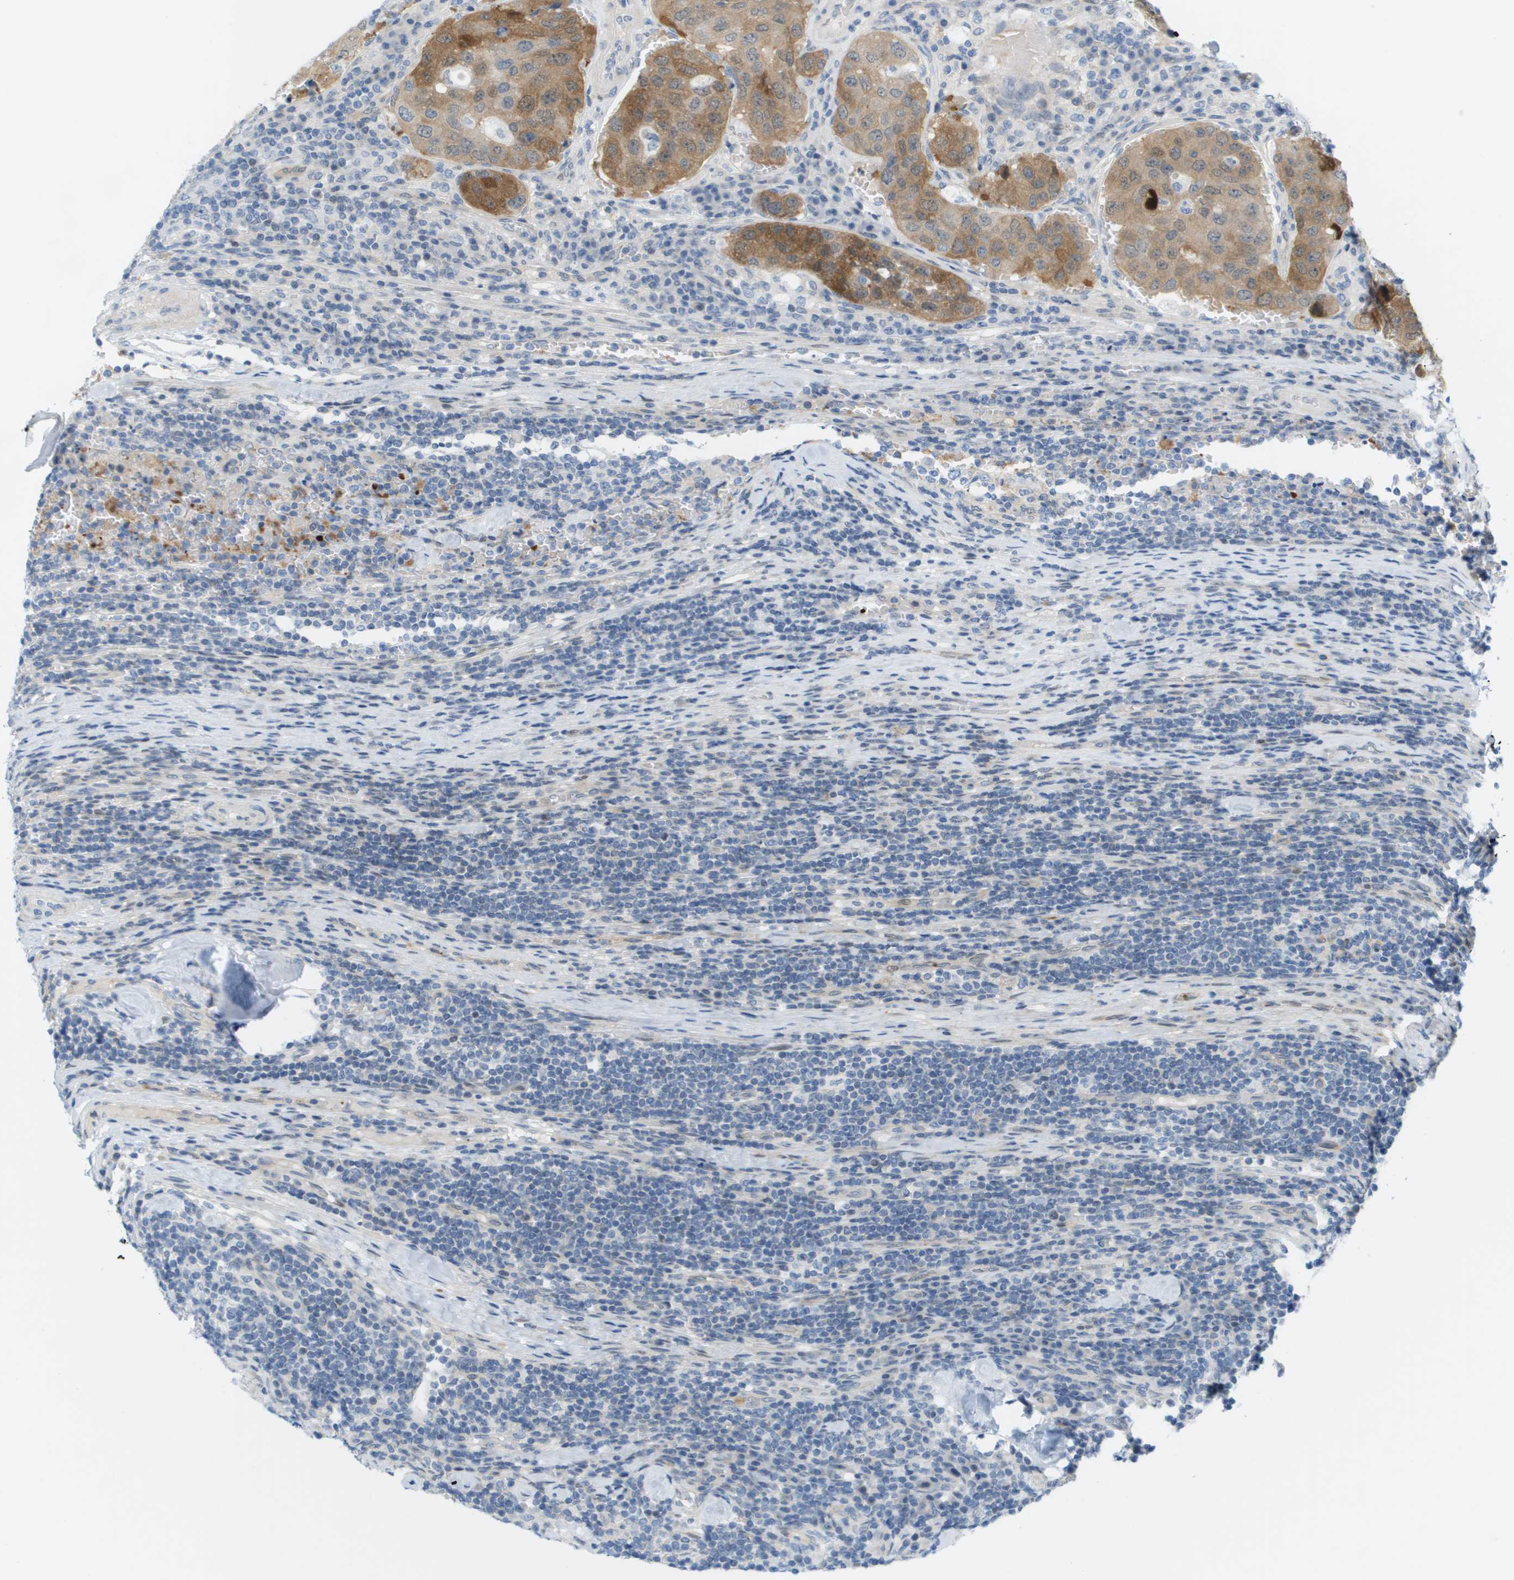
{"staining": {"intensity": "moderate", "quantity": "25%-75%", "location": "cytoplasmic/membranous"}, "tissue": "urothelial cancer", "cell_type": "Tumor cells", "image_type": "cancer", "snomed": [{"axis": "morphology", "description": "Urothelial carcinoma, High grade"}, {"axis": "topography", "description": "Lymph node"}, {"axis": "topography", "description": "Urinary bladder"}], "caption": "Urothelial cancer stained with a protein marker shows moderate staining in tumor cells.", "gene": "CUL9", "patient": {"sex": "male", "age": 51}}